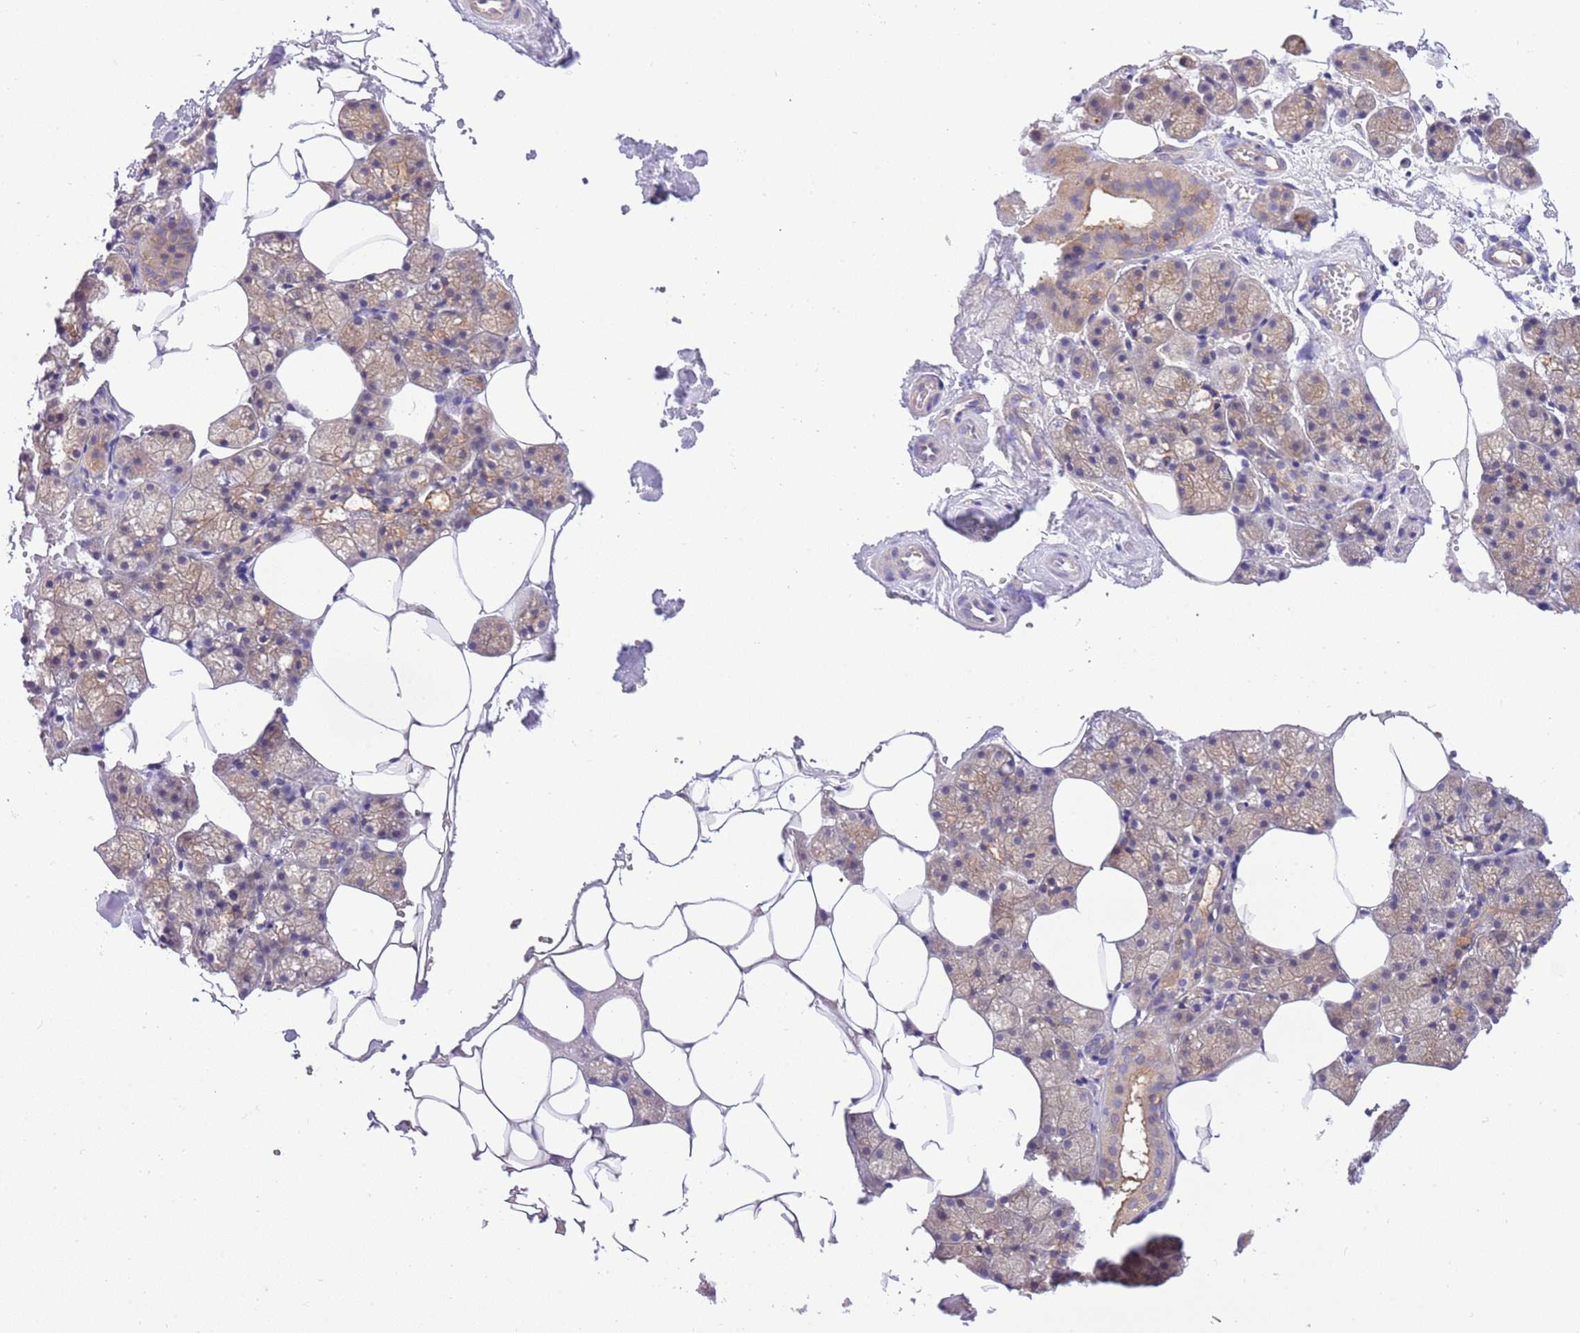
{"staining": {"intensity": "weak", "quantity": "25%-75%", "location": "cytoplasmic/membranous"}, "tissue": "salivary gland", "cell_type": "Glandular cells", "image_type": "normal", "snomed": [{"axis": "morphology", "description": "Normal tissue, NOS"}, {"axis": "topography", "description": "Salivary gland"}], "caption": "High-magnification brightfield microscopy of unremarkable salivary gland stained with DAB (3,3'-diaminobenzidine) (brown) and counterstained with hematoxylin (blue). glandular cells exhibit weak cytoplasmic/membranous positivity is seen in about25%-75% of cells. Immunohistochemistry stains the protein in brown and the nuclei are stained blue.", "gene": "STIP1", "patient": {"sex": "male", "age": 62}}